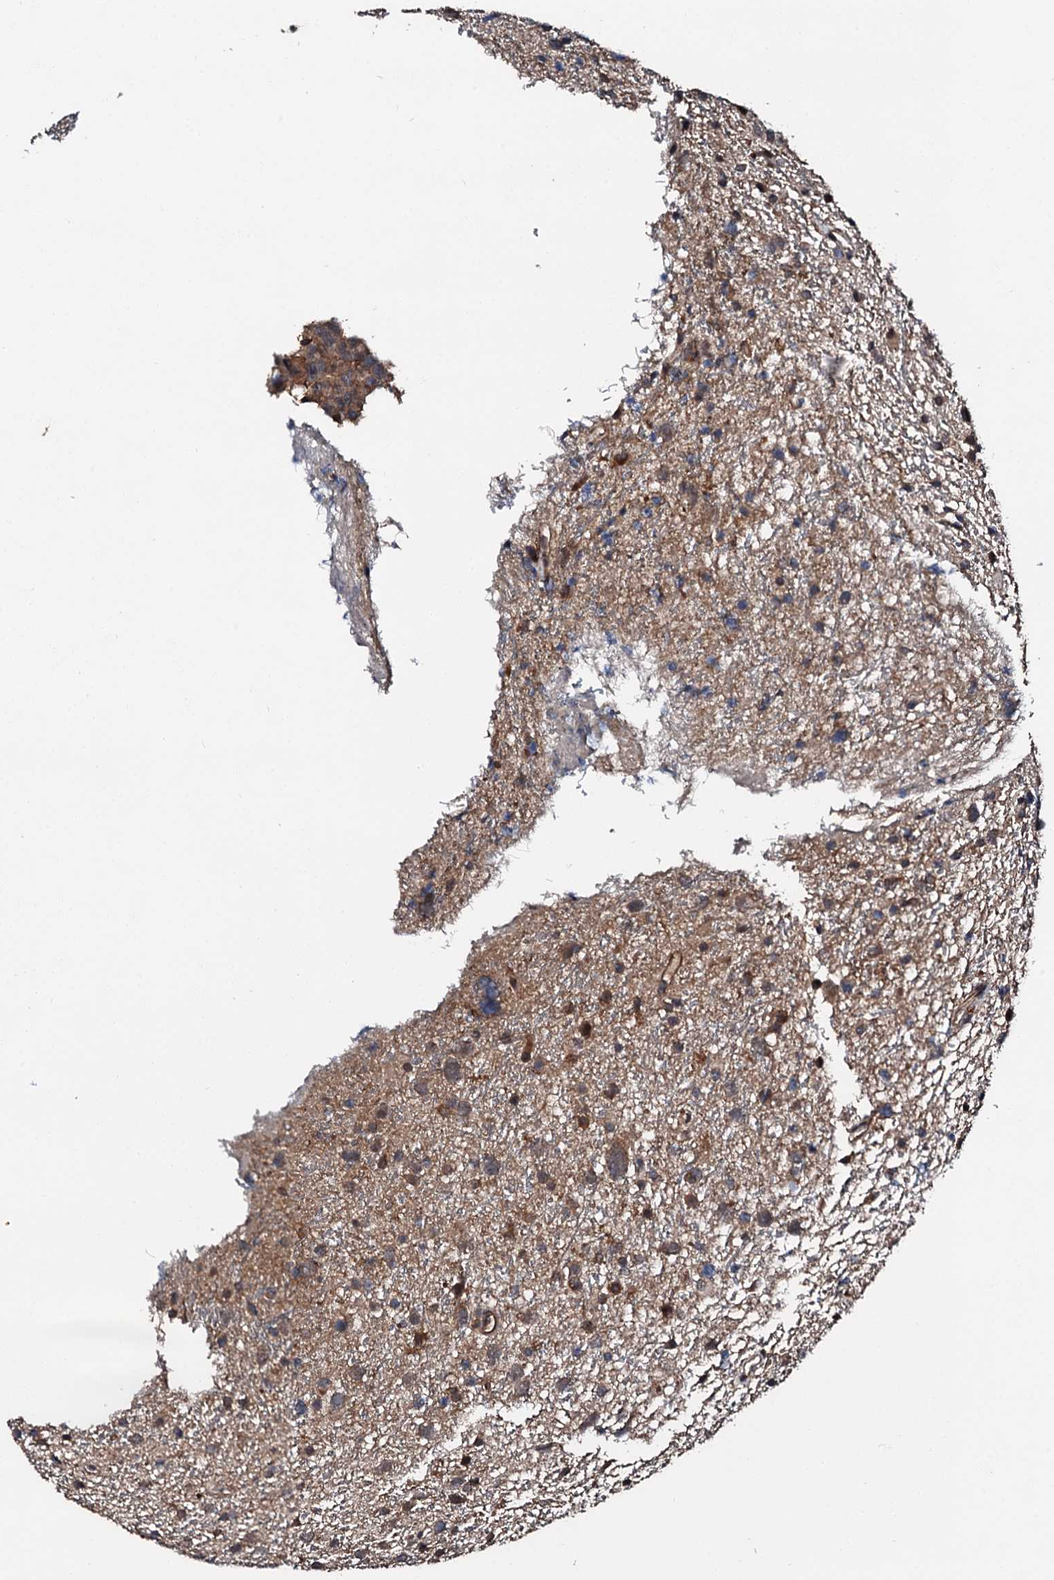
{"staining": {"intensity": "moderate", "quantity": ">75%", "location": "cytoplasmic/membranous"}, "tissue": "glioma", "cell_type": "Tumor cells", "image_type": "cancer", "snomed": [{"axis": "morphology", "description": "Glioma, malignant, Low grade"}, {"axis": "topography", "description": "Cerebral cortex"}], "caption": "IHC micrograph of malignant glioma (low-grade) stained for a protein (brown), which reveals medium levels of moderate cytoplasmic/membranous positivity in approximately >75% of tumor cells.", "gene": "FGD4", "patient": {"sex": "female", "age": 39}}